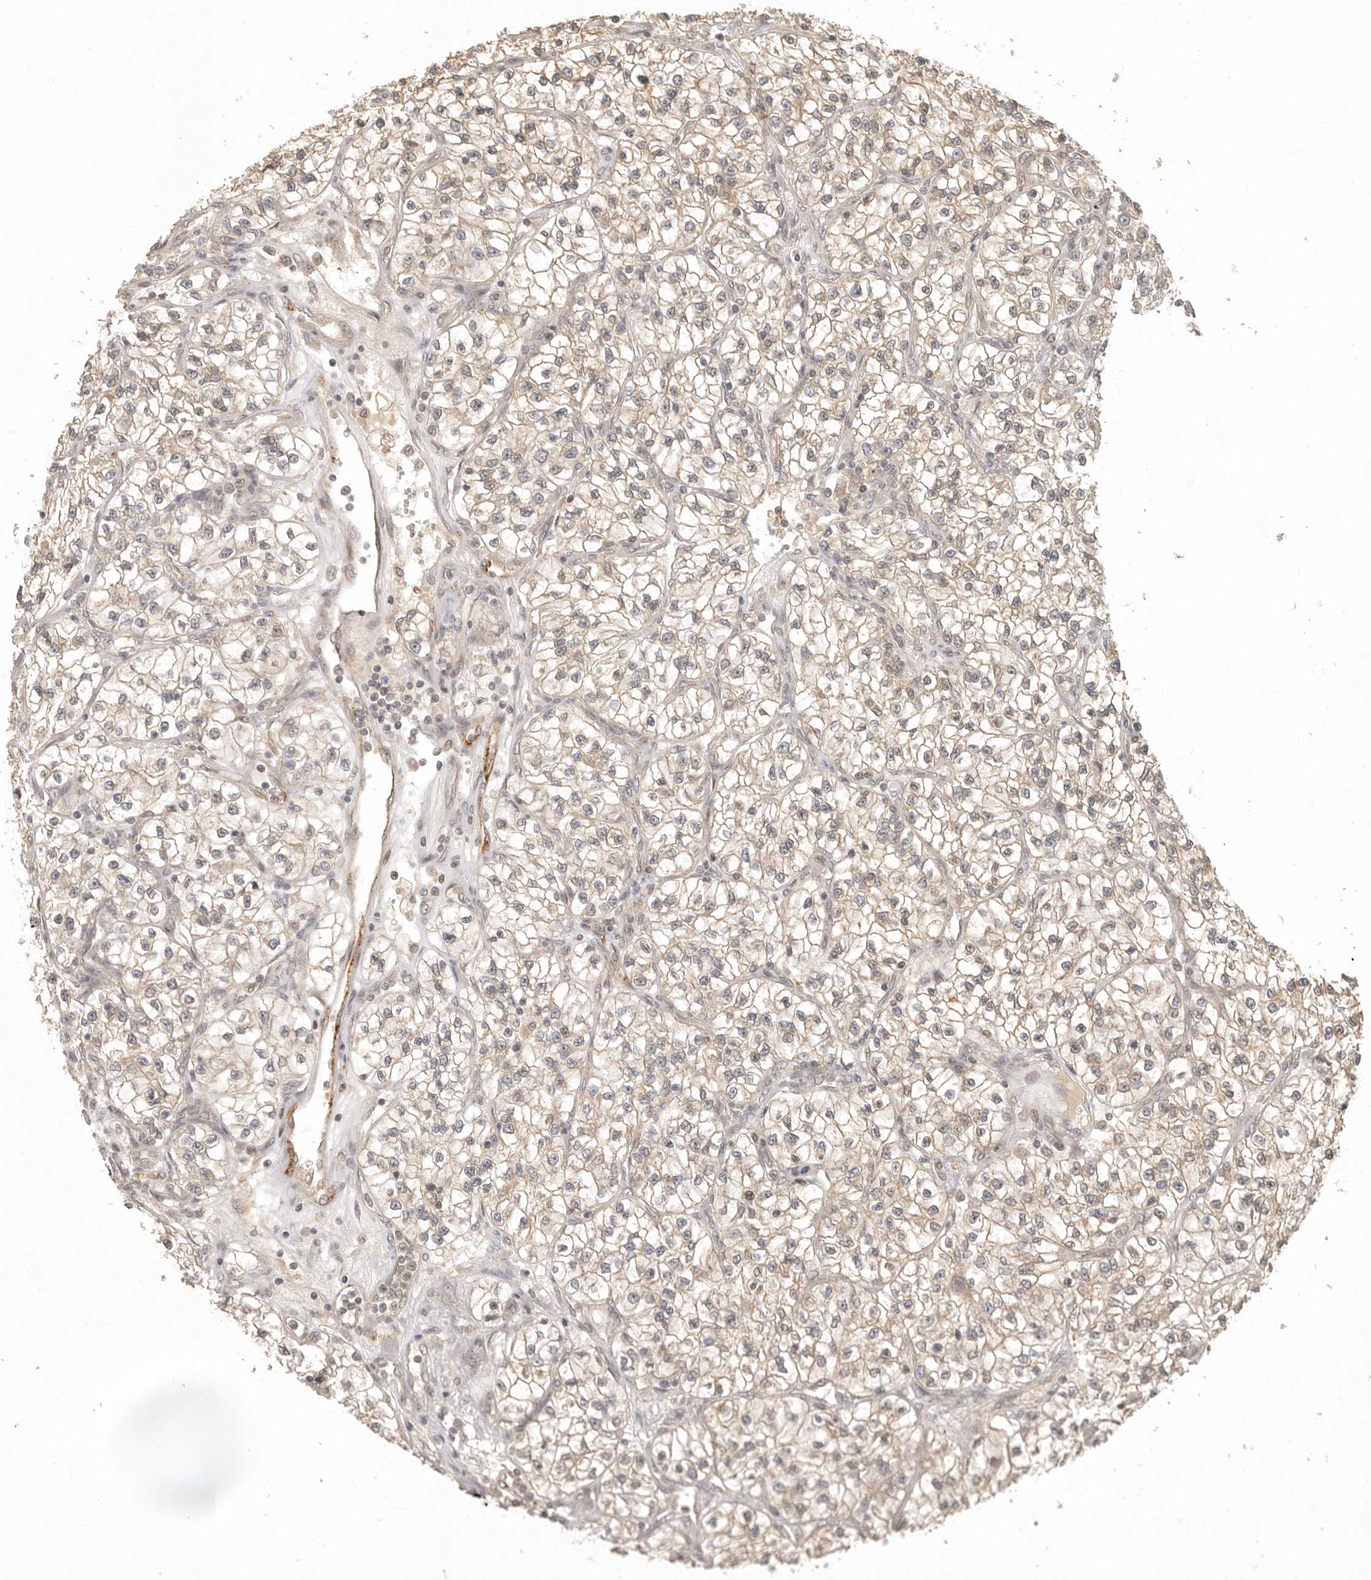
{"staining": {"intensity": "weak", "quantity": ">75%", "location": "cytoplasmic/membranous,nuclear"}, "tissue": "renal cancer", "cell_type": "Tumor cells", "image_type": "cancer", "snomed": [{"axis": "morphology", "description": "Adenocarcinoma, NOS"}, {"axis": "topography", "description": "Kidney"}], "caption": "Human renal cancer (adenocarcinoma) stained for a protein (brown) shows weak cytoplasmic/membranous and nuclear positive expression in about >75% of tumor cells.", "gene": "LRRC75A", "patient": {"sex": "female", "age": 57}}